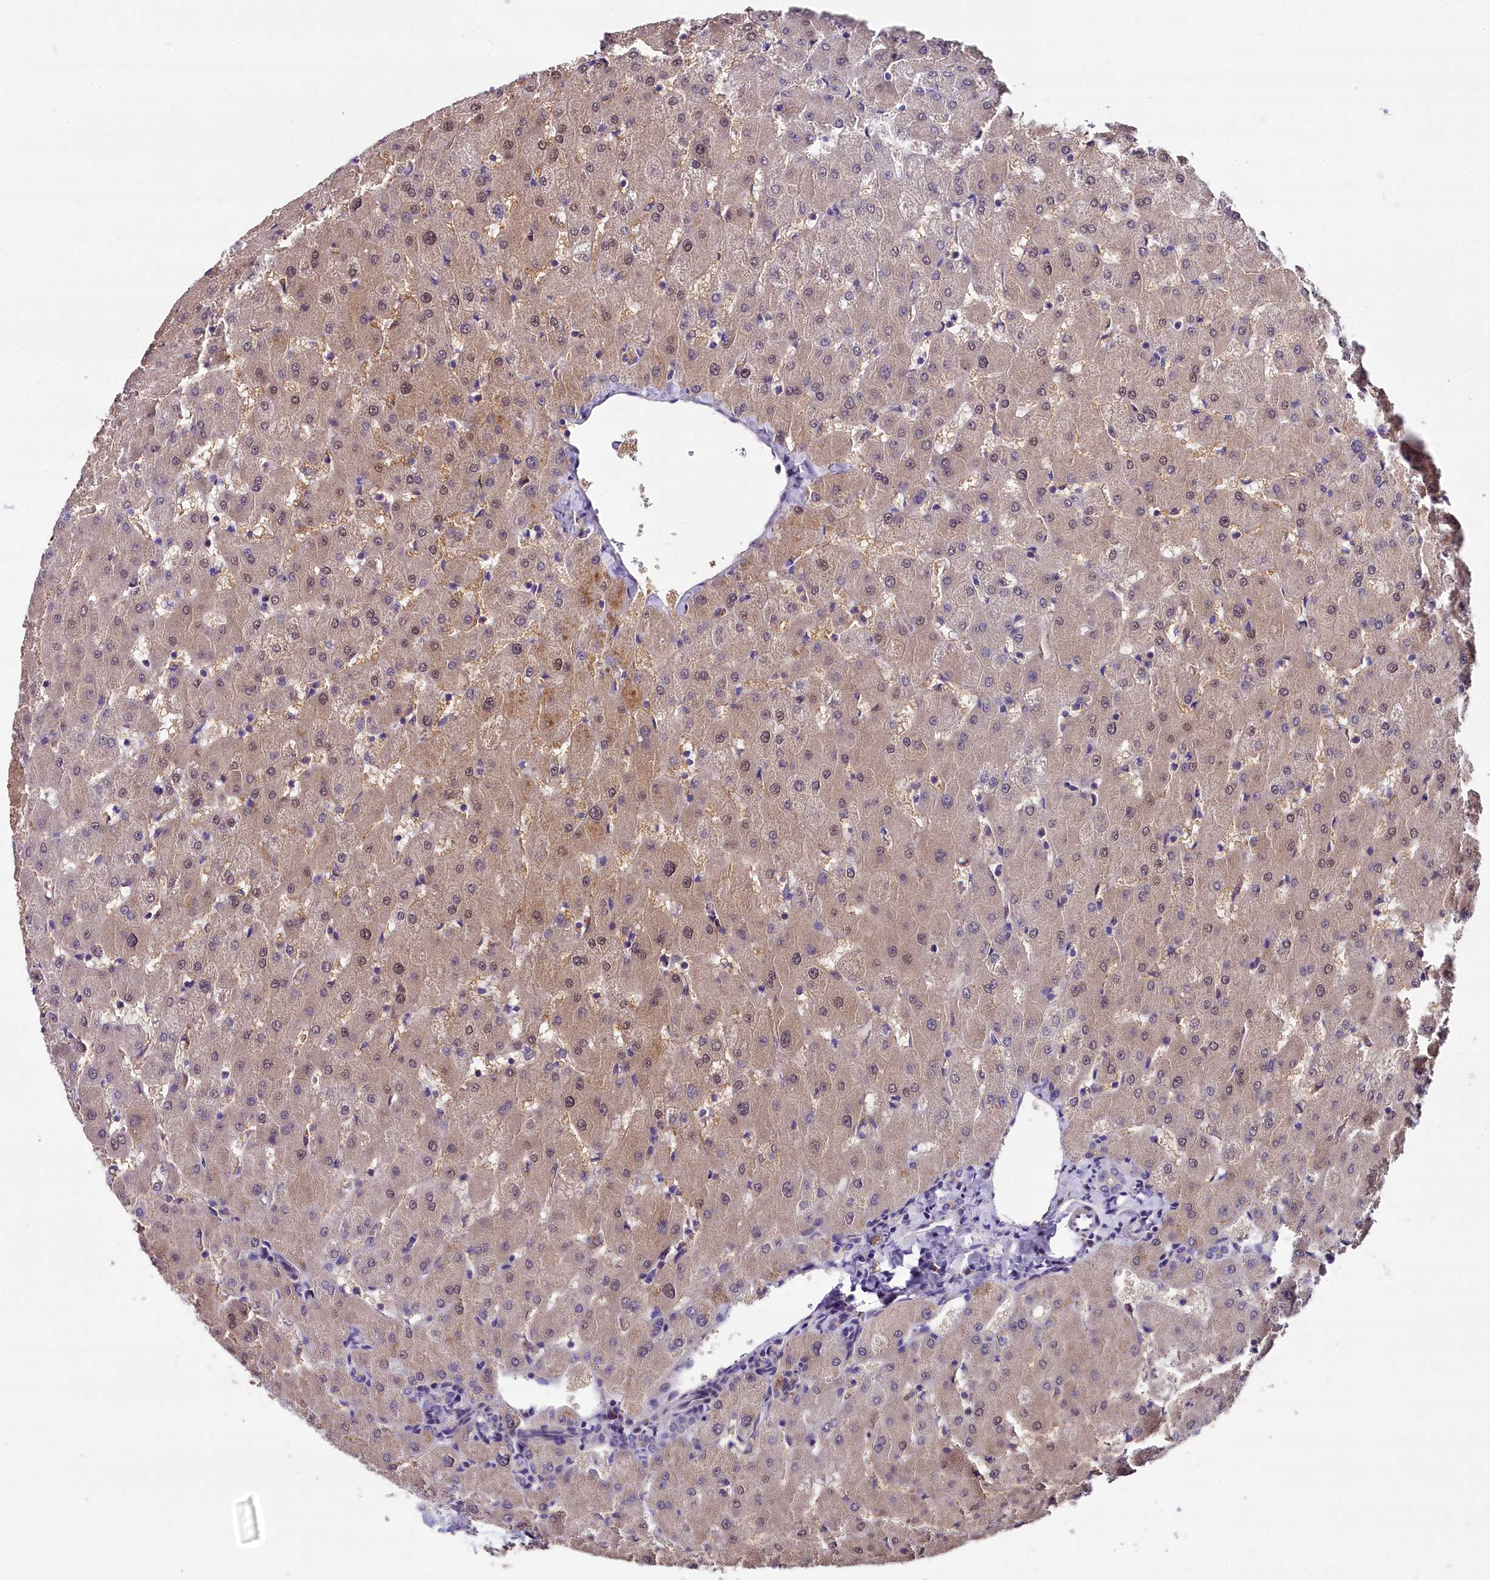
{"staining": {"intensity": "weak", "quantity": ">75%", "location": "cytoplasmic/membranous"}, "tissue": "liver", "cell_type": "Cholangiocytes", "image_type": "normal", "snomed": [{"axis": "morphology", "description": "Normal tissue, NOS"}, {"axis": "topography", "description": "Liver"}], "caption": "Cholangiocytes display low levels of weak cytoplasmic/membranous expression in about >75% of cells in unremarkable human liver.", "gene": "NT5M", "patient": {"sex": "female", "age": 63}}